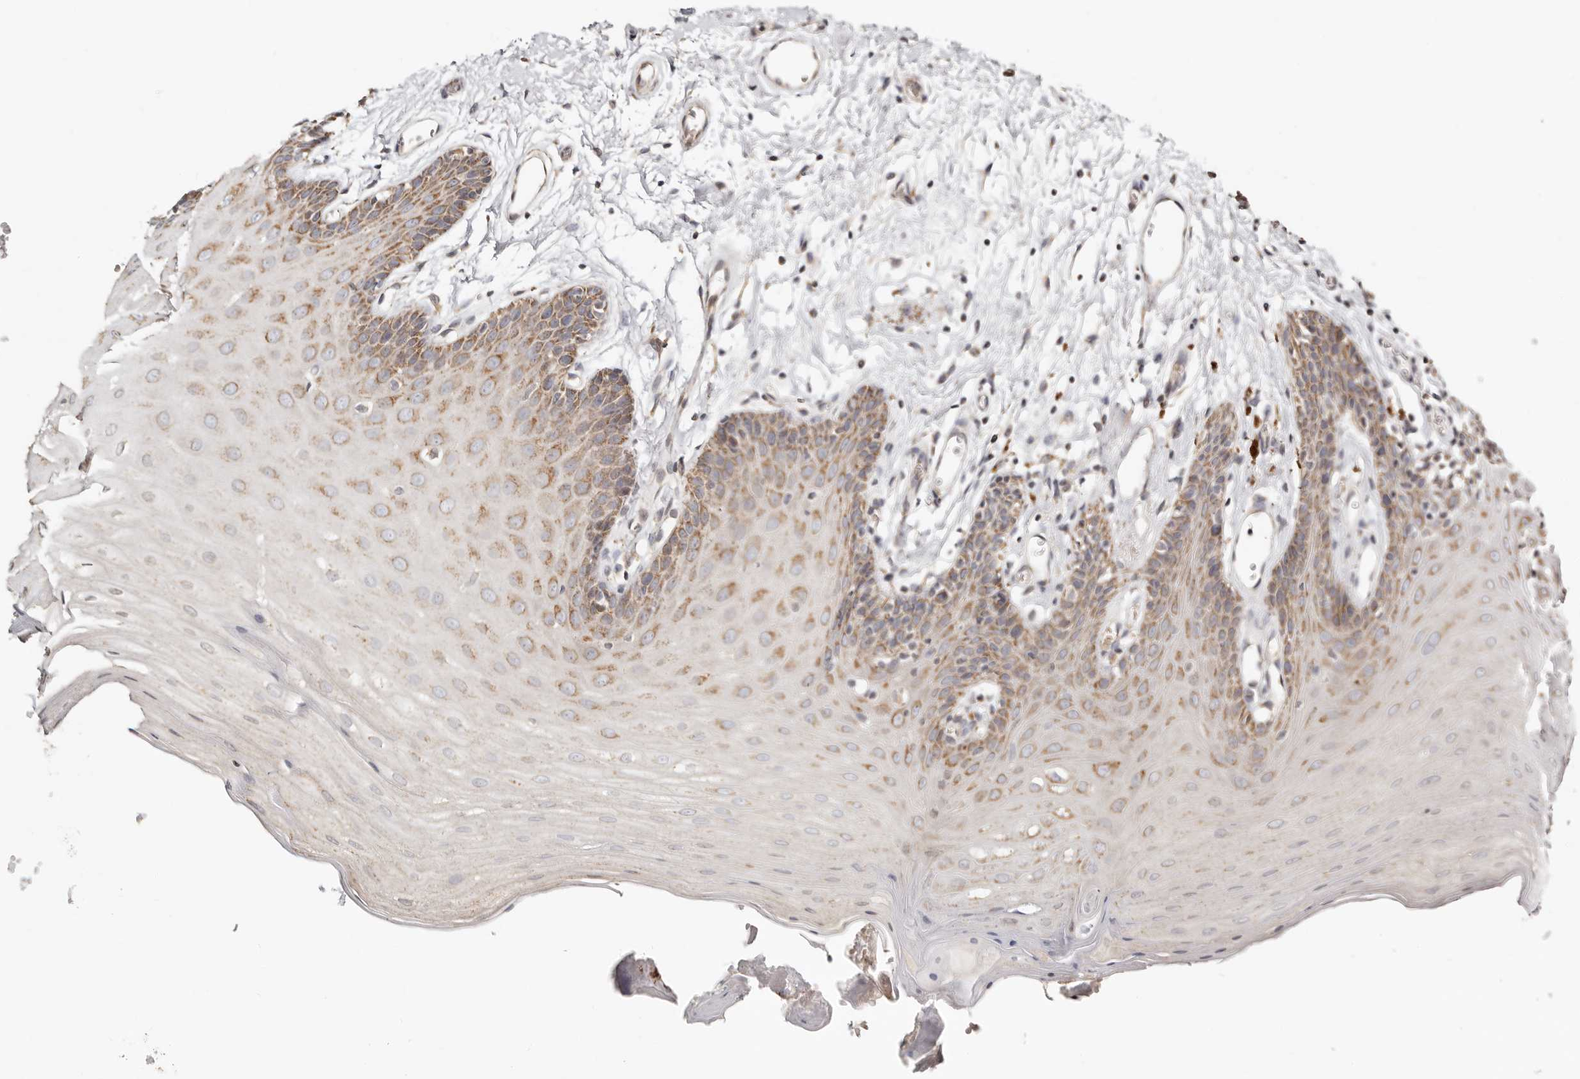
{"staining": {"intensity": "moderate", "quantity": "25%-75%", "location": "cytoplasmic/membranous"}, "tissue": "oral mucosa", "cell_type": "Squamous epithelial cells", "image_type": "normal", "snomed": [{"axis": "morphology", "description": "Normal tissue, NOS"}, {"axis": "morphology", "description": "Squamous cell carcinoma, NOS"}, {"axis": "topography", "description": "Skeletal muscle"}, {"axis": "topography", "description": "Oral tissue"}, {"axis": "topography", "description": "Salivary gland"}, {"axis": "topography", "description": "Head-Neck"}], "caption": "Immunohistochemistry of benign oral mucosa displays medium levels of moderate cytoplasmic/membranous expression in approximately 25%-75% of squamous epithelial cells. (Stains: DAB (3,3'-diaminobenzidine) in brown, nuclei in blue, Microscopy: brightfield microscopy at high magnification).", "gene": "KDF1", "patient": {"sex": "male", "age": 54}}